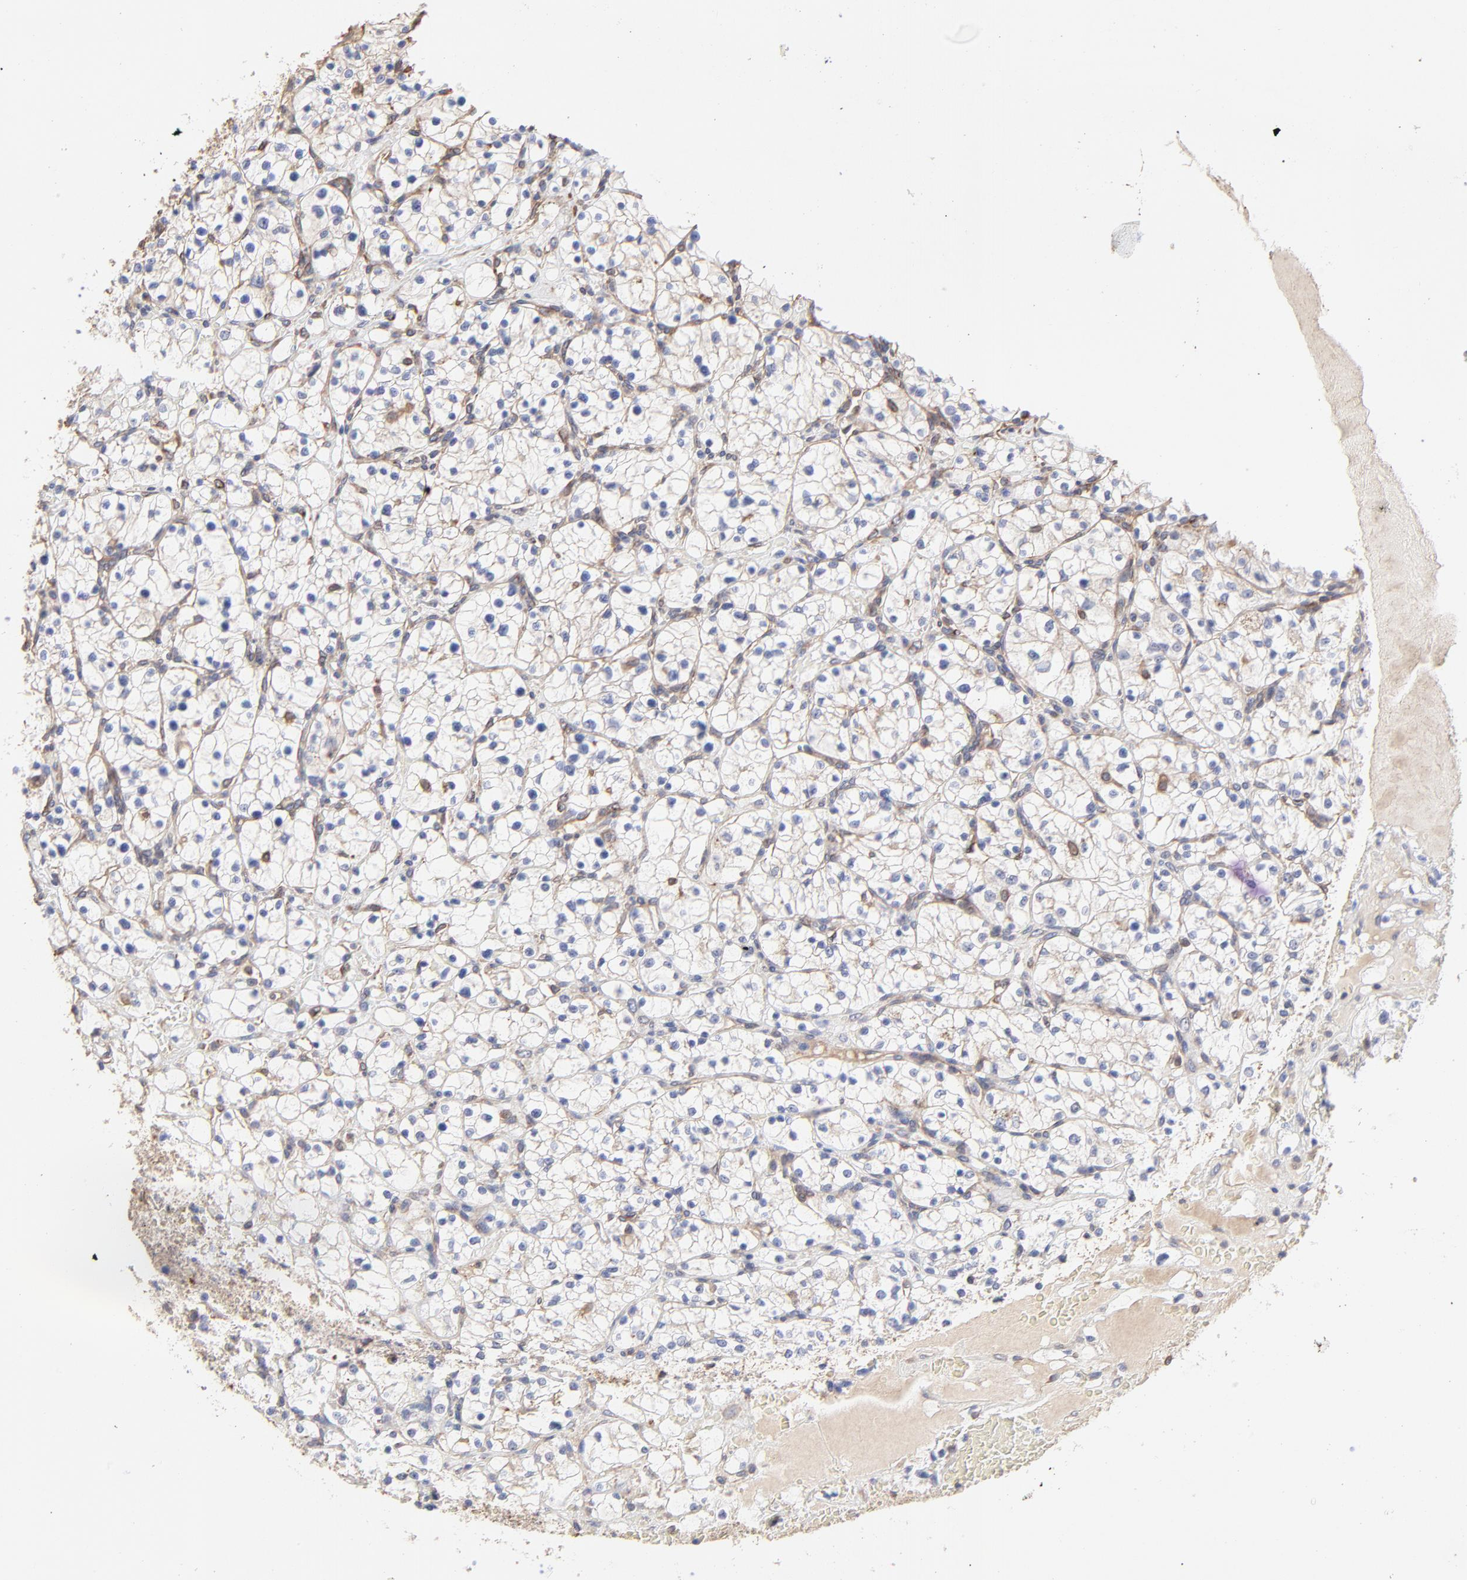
{"staining": {"intensity": "moderate", "quantity": "25%-75%", "location": "cytoplasmic/membranous,nuclear"}, "tissue": "renal cancer", "cell_type": "Tumor cells", "image_type": "cancer", "snomed": [{"axis": "morphology", "description": "Adenocarcinoma, NOS"}, {"axis": "topography", "description": "Kidney"}], "caption": "The immunohistochemical stain shows moderate cytoplasmic/membranous and nuclear positivity in tumor cells of renal cancer tissue. (Brightfield microscopy of DAB IHC at high magnification).", "gene": "LRCH2", "patient": {"sex": "female", "age": 60}}